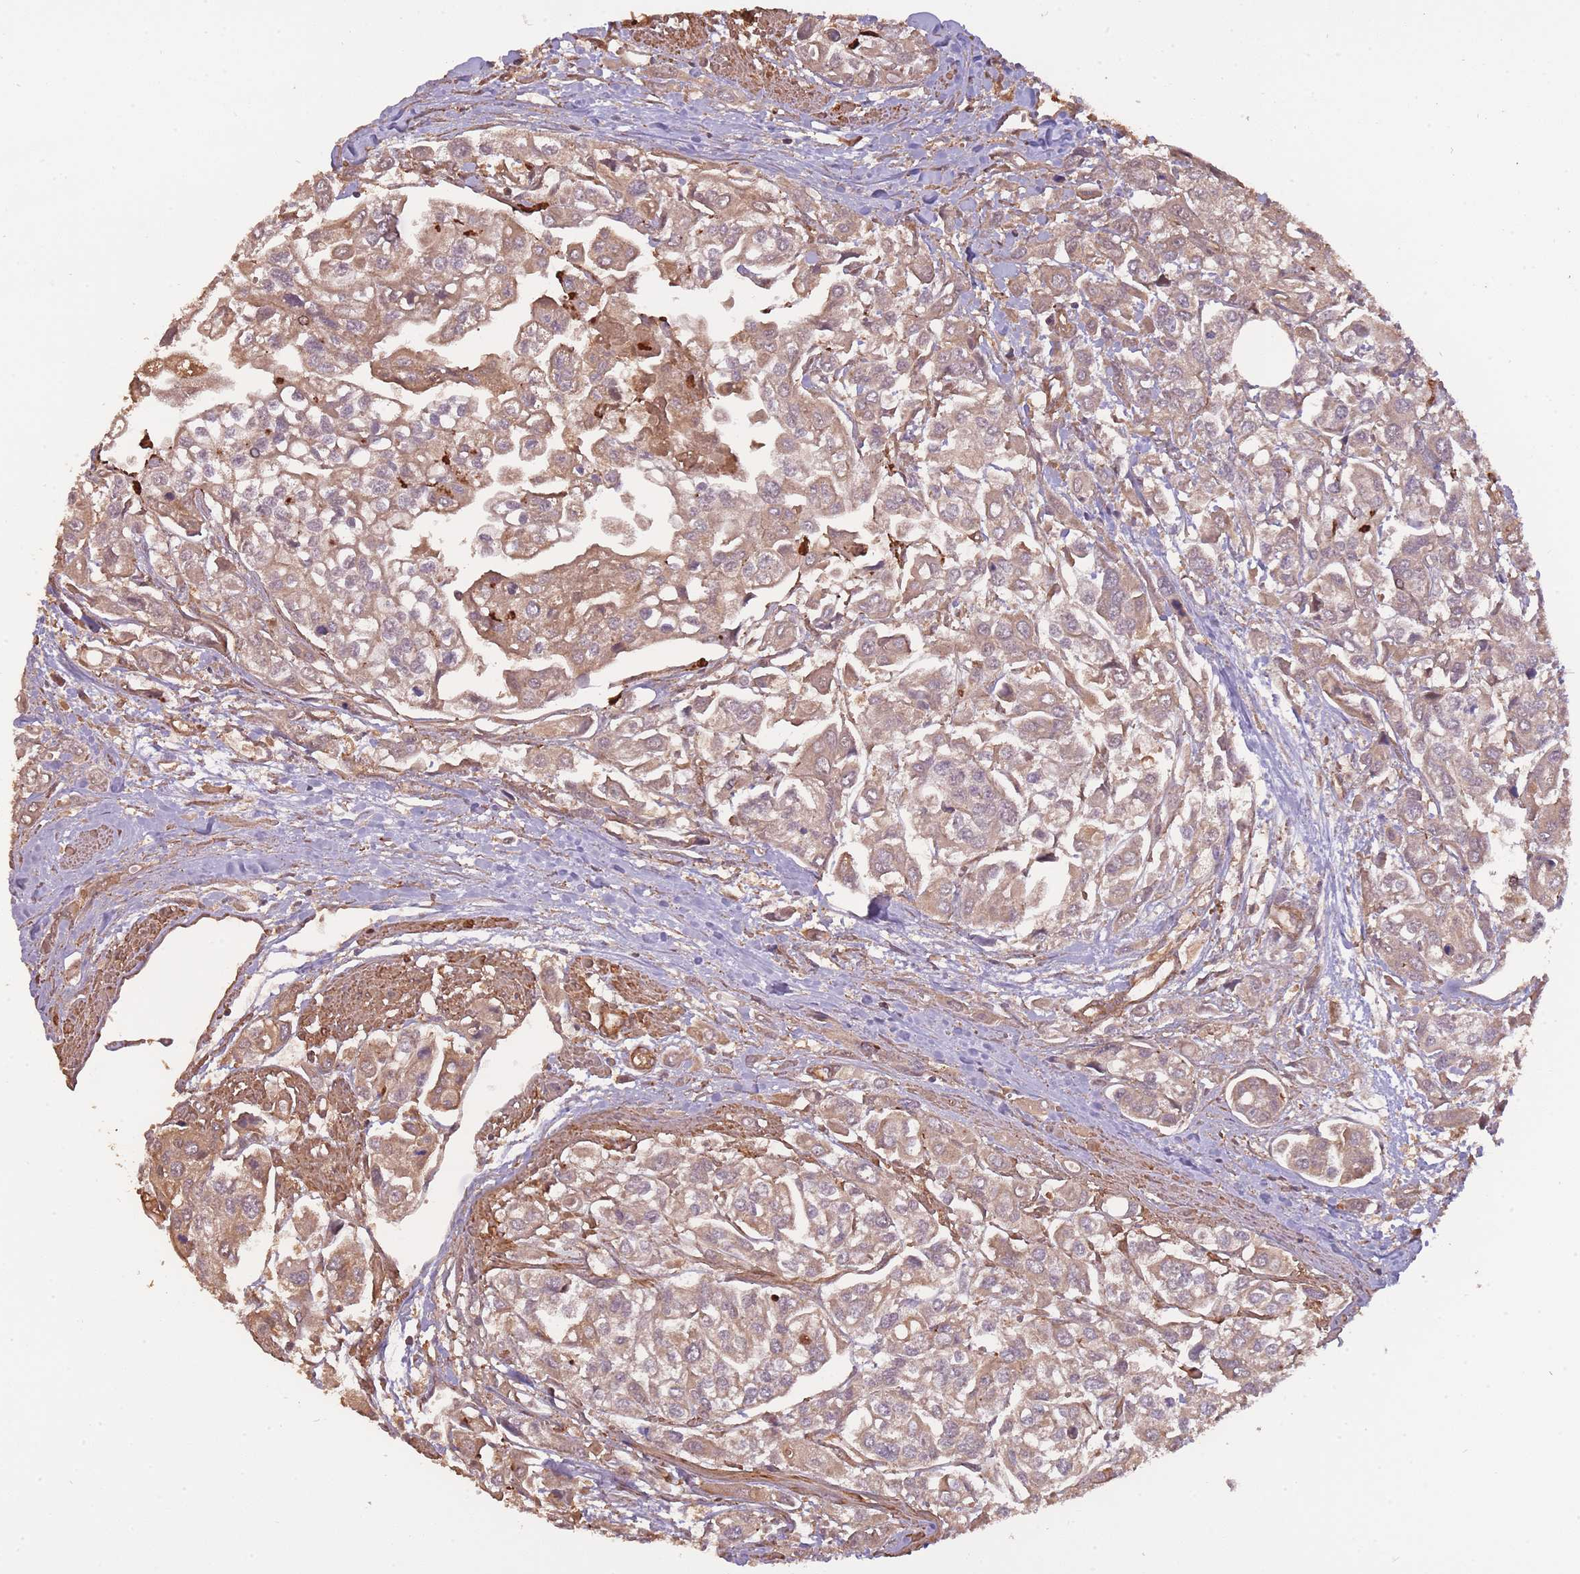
{"staining": {"intensity": "weak", "quantity": ">75%", "location": "cytoplasmic/membranous"}, "tissue": "urothelial cancer", "cell_type": "Tumor cells", "image_type": "cancer", "snomed": [{"axis": "morphology", "description": "Urothelial carcinoma, High grade"}, {"axis": "topography", "description": "Urinary bladder"}], "caption": "Immunohistochemistry (DAB) staining of human urothelial cancer reveals weak cytoplasmic/membranous protein positivity in about >75% of tumor cells. (DAB (3,3'-diaminobenzidine) IHC with brightfield microscopy, high magnification).", "gene": "ARMH3", "patient": {"sex": "male", "age": 67}}